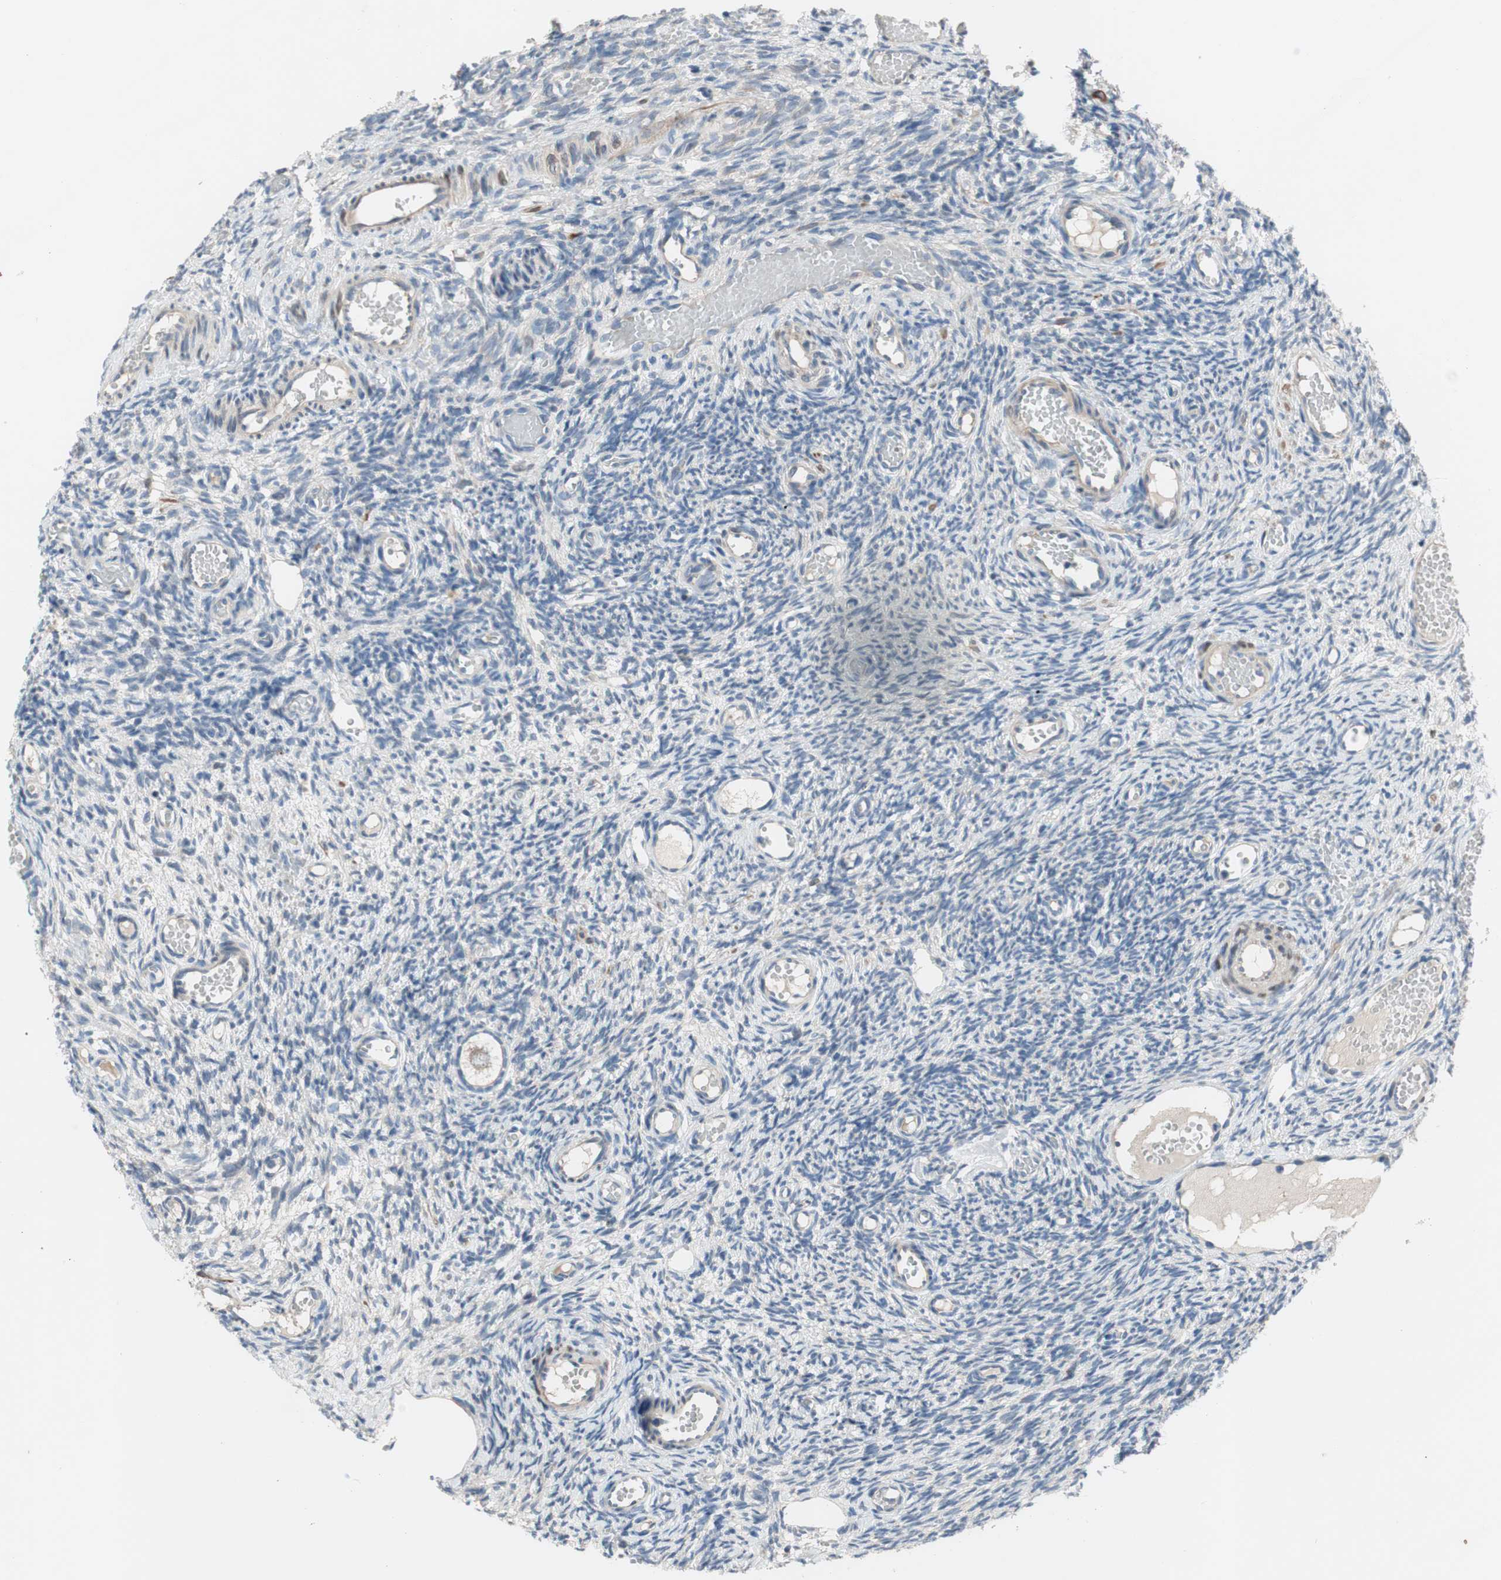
{"staining": {"intensity": "negative", "quantity": "none", "location": "none"}, "tissue": "ovary", "cell_type": "Follicle cells", "image_type": "normal", "snomed": [{"axis": "morphology", "description": "Normal tissue, NOS"}, {"axis": "topography", "description": "Ovary"}], "caption": "Benign ovary was stained to show a protein in brown. There is no significant positivity in follicle cells. (Stains: DAB (3,3'-diaminobenzidine) IHC with hematoxylin counter stain, Microscopy: brightfield microscopy at high magnification).", "gene": "TACR3", "patient": {"sex": "female", "age": 35}}